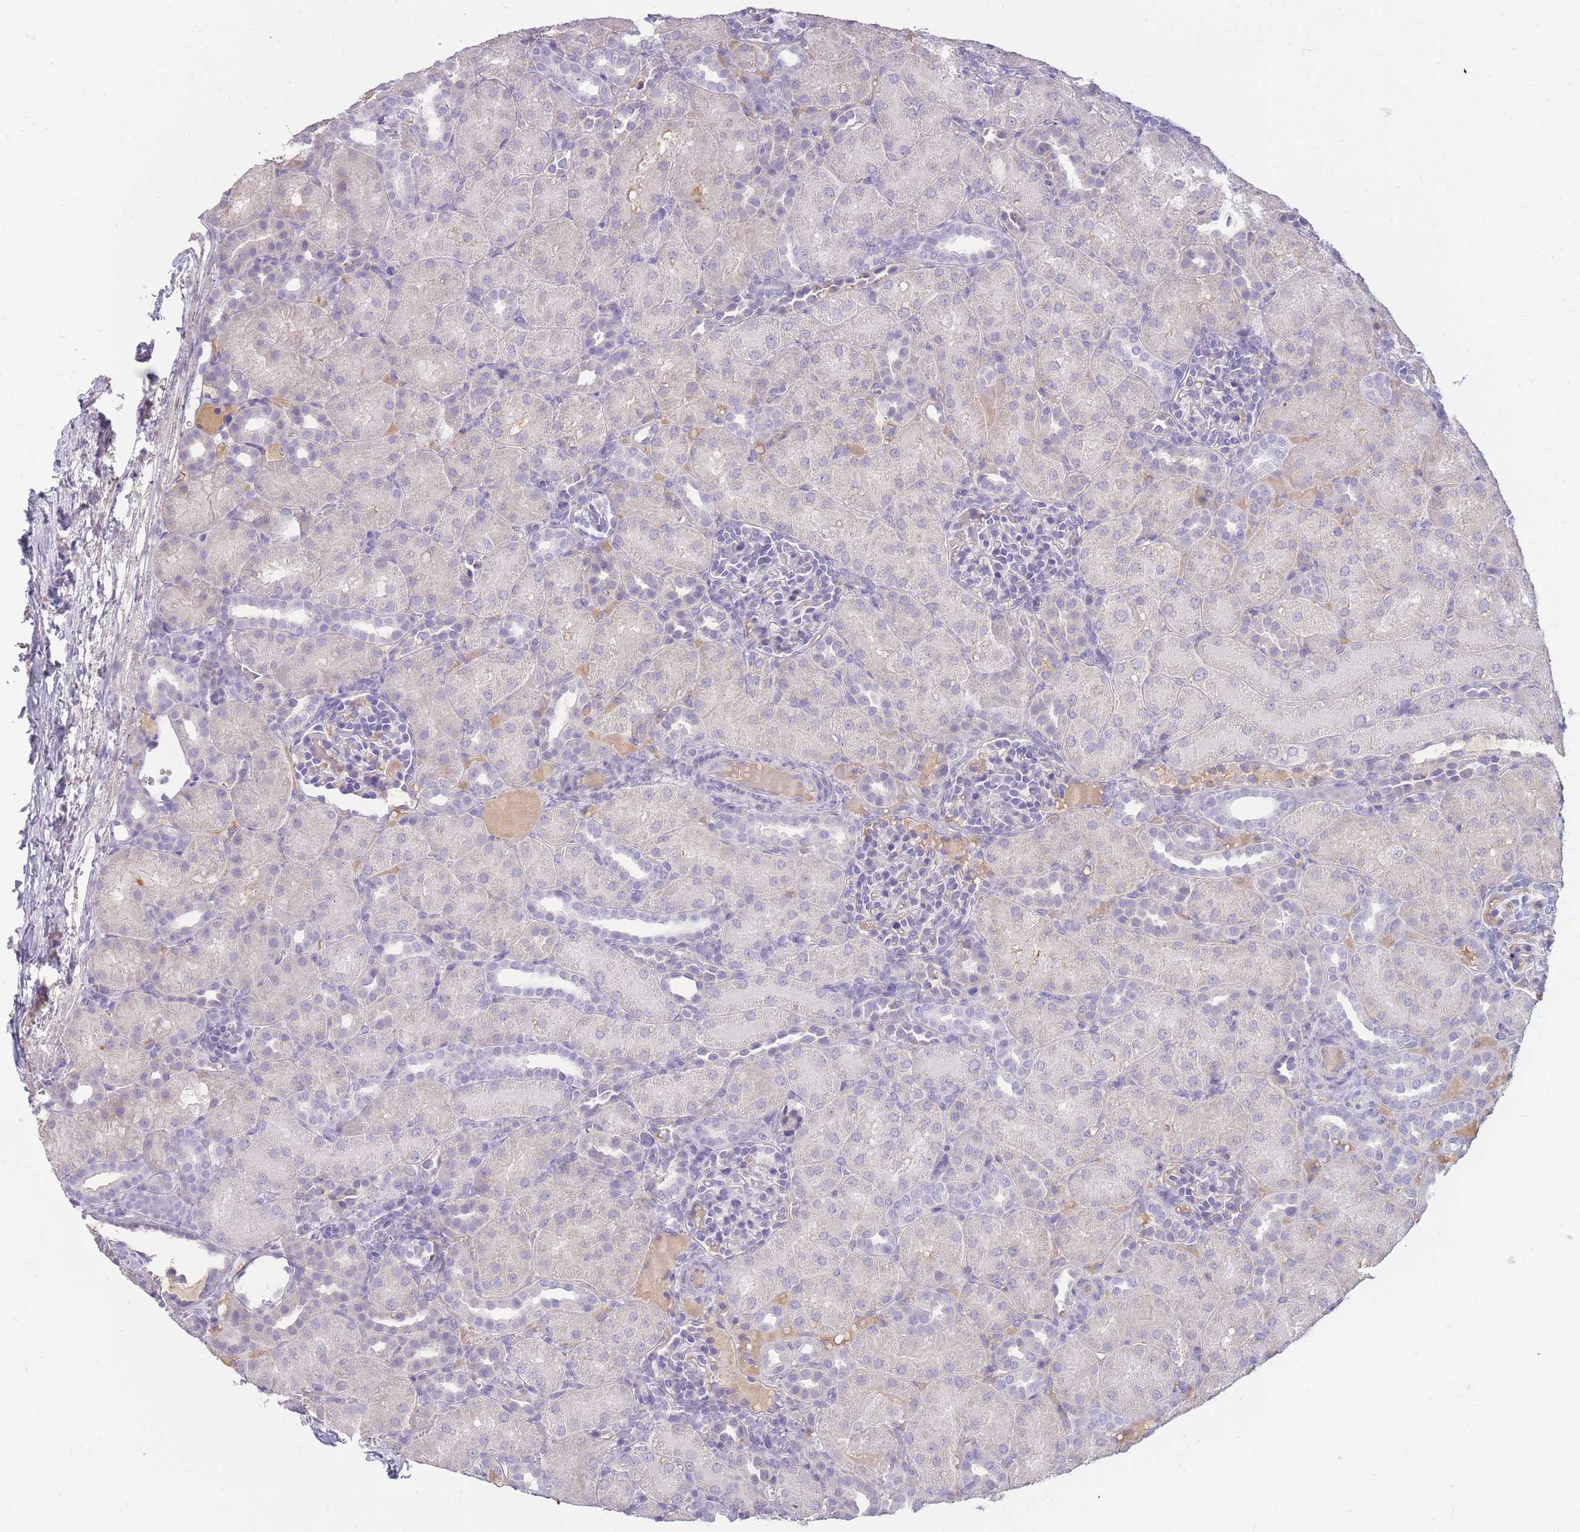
{"staining": {"intensity": "negative", "quantity": "none", "location": "none"}, "tissue": "kidney", "cell_type": "Cells in glomeruli", "image_type": "normal", "snomed": [{"axis": "morphology", "description": "Normal tissue, NOS"}, {"axis": "topography", "description": "Kidney"}], "caption": "Unremarkable kidney was stained to show a protein in brown. There is no significant positivity in cells in glomeruli.", "gene": "TPSD1", "patient": {"sex": "male", "age": 1}}